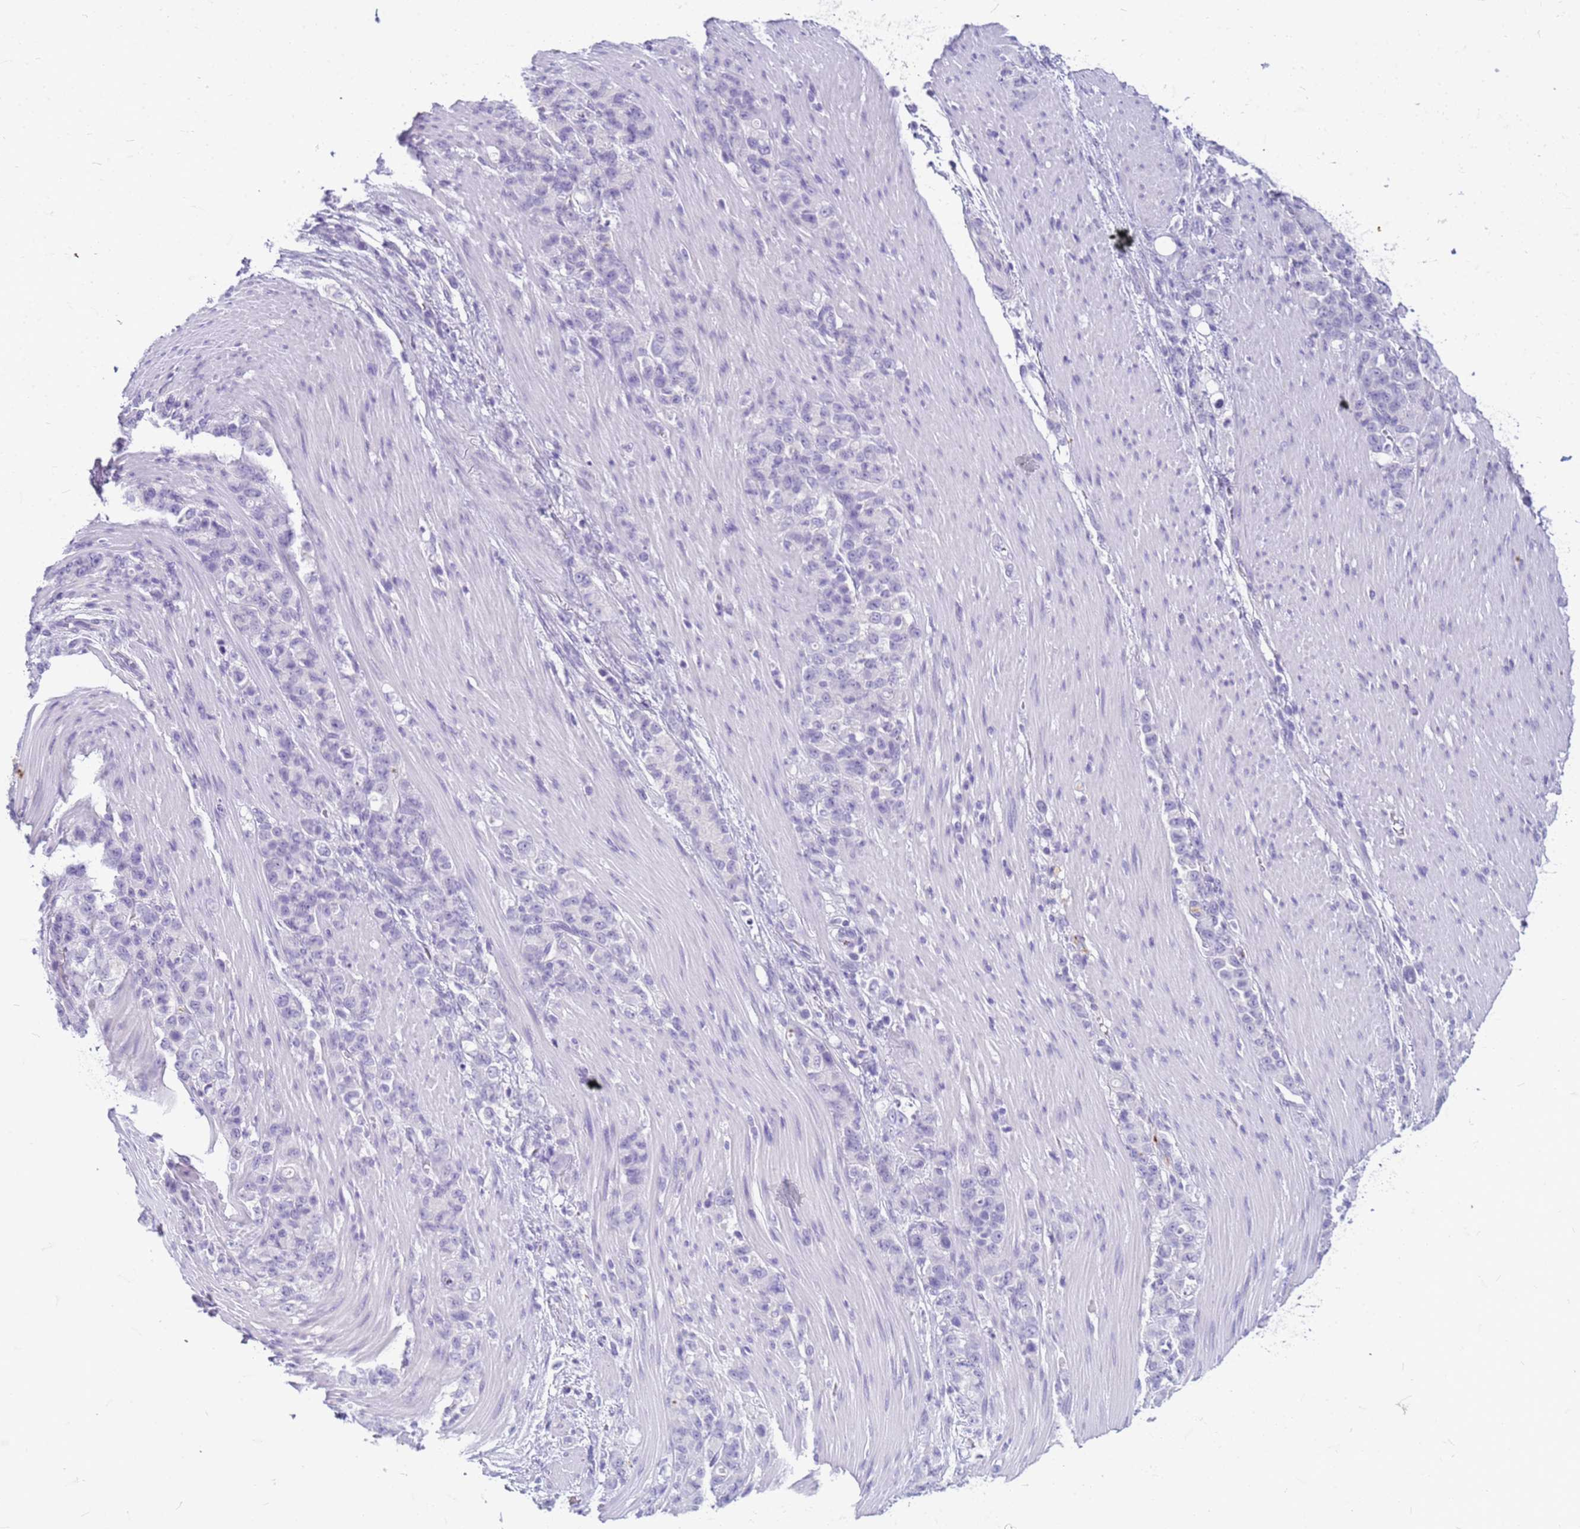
{"staining": {"intensity": "negative", "quantity": "none", "location": "none"}, "tissue": "stomach cancer", "cell_type": "Tumor cells", "image_type": "cancer", "snomed": [{"axis": "morphology", "description": "Normal tissue, NOS"}, {"axis": "morphology", "description": "Adenocarcinoma, NOS"}, {"axis": "topography", "description": "Stomach"}], "caption": "High power microscopy micrograph of an immunohistochemistry (IHC) histopathology image of adenocarcinoma (stomach), revealing no significant positivity in tumor cells.", "gene": "CFAP100", "patient": {"sex": "female", "age": 79}}